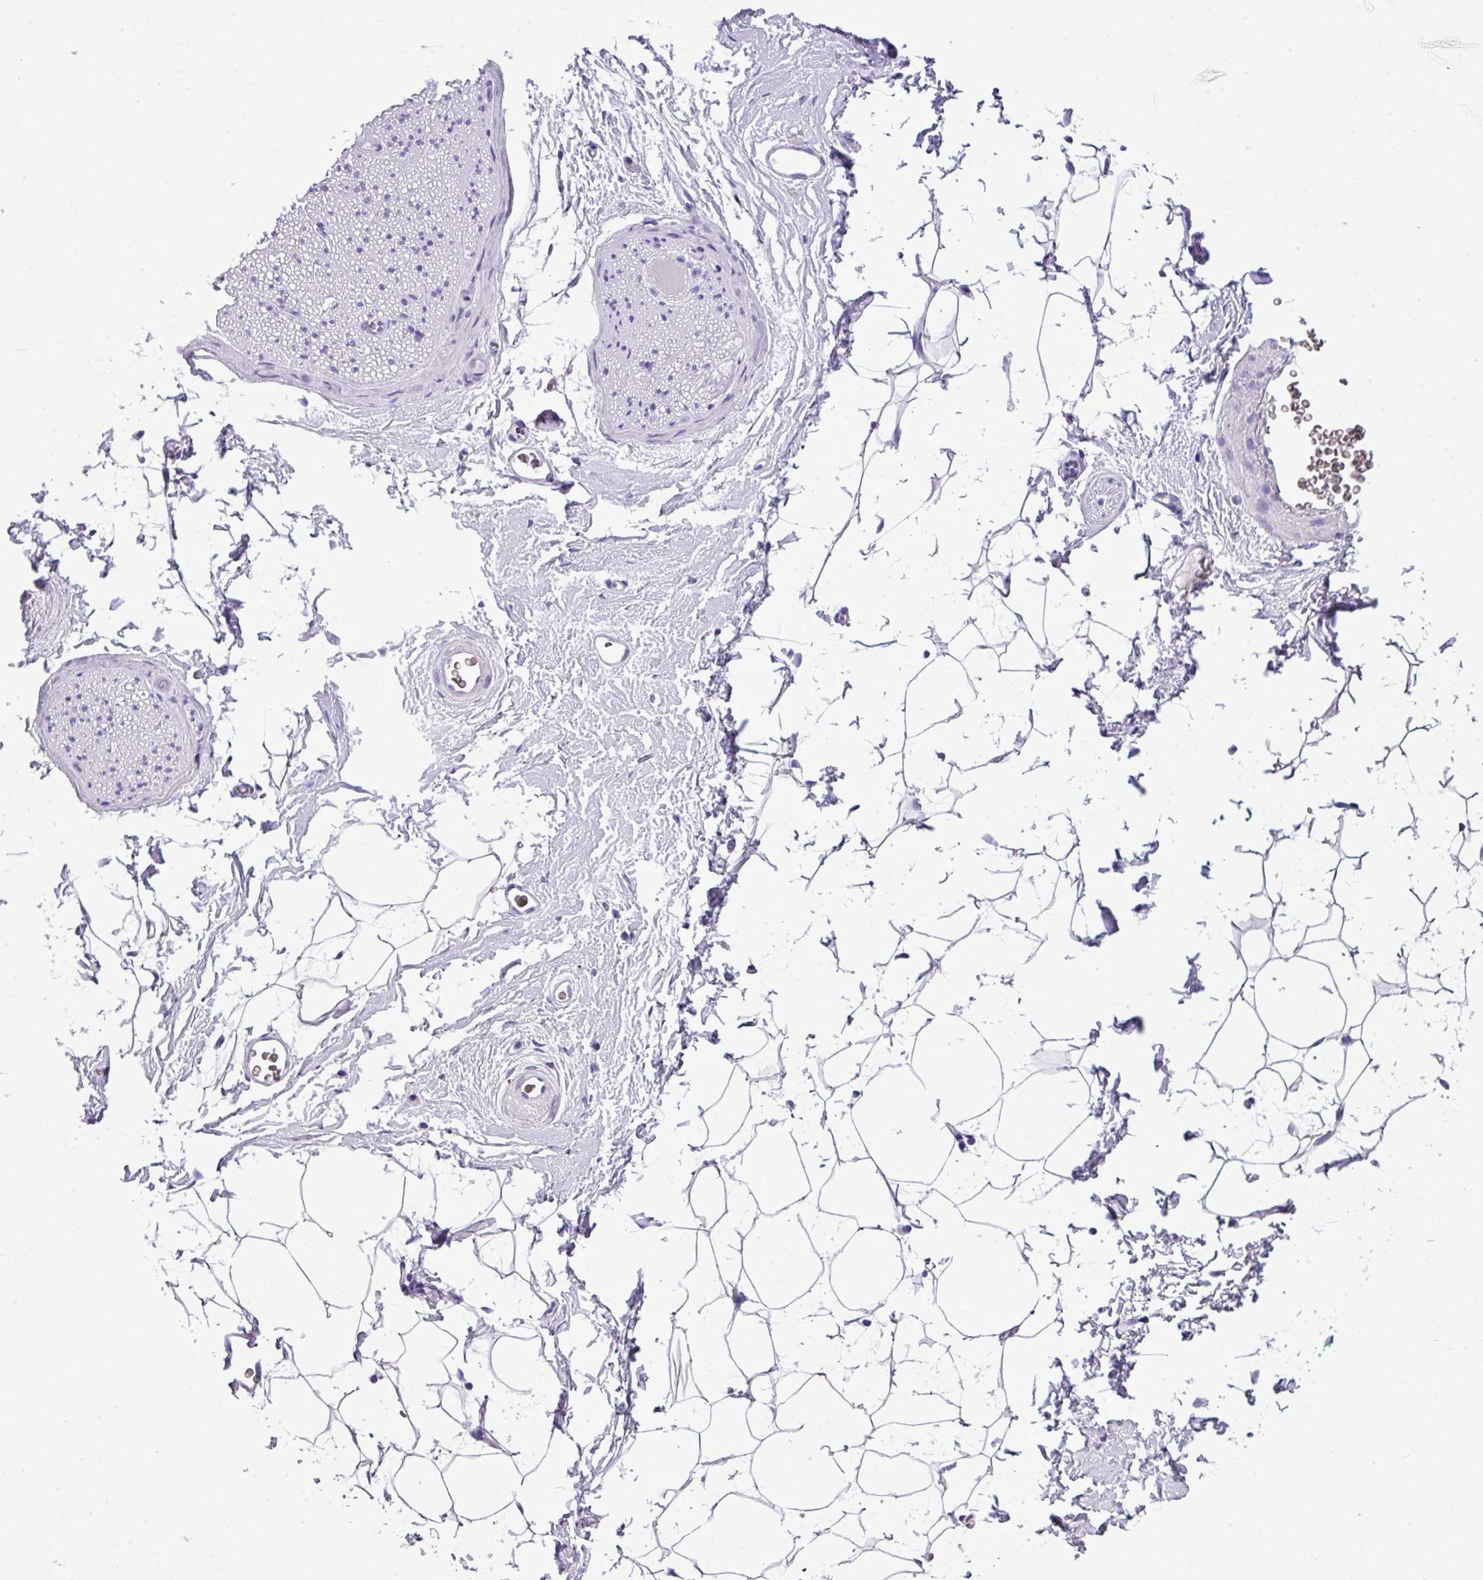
{"staining": {"intensity": "negative", "quantity": "none", "location": "none"}, "tissue": "adipose tissue", "cell_type": "Adipocytes", "image_type": "normal", "snomed": [{"axis": "morphology", "description": "Normal tissue, NOS"}, {"axis": "morphology", "description": "Adenocarcinoma, High grade"}, {"axis": "topography", "description": "Prostate"}, {"axis": "topography", "description": "Peripheral nerve tissue"}], "caption": "The photomicrograph demonstrates no staining of adipocytes in normal adipose tissue. The staining is performed using DAB (3,3'-diaminobenzidine) brown chromogen with nuclei counter-stained in using hematoxylin.", "gene": "RBMXL2", "patient": {"sex": "male", "age": 68}}